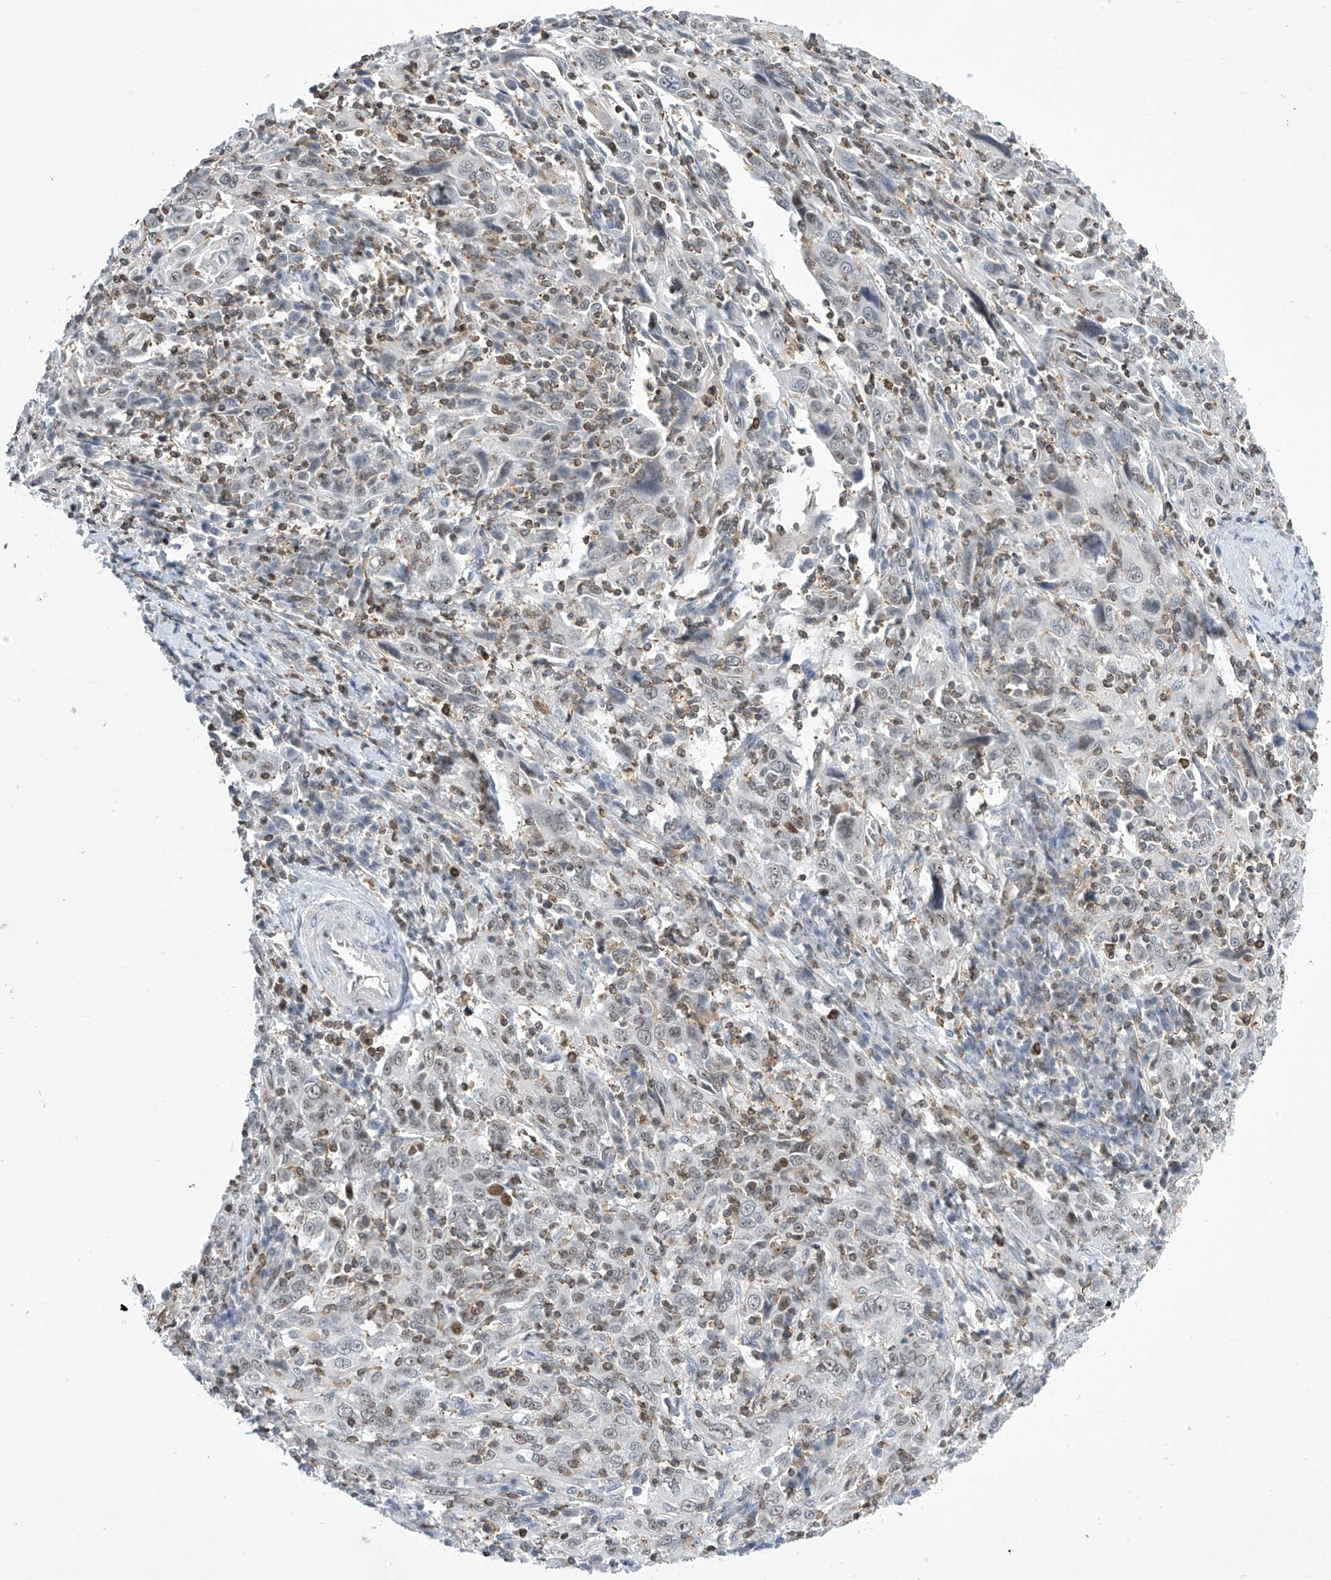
{"staining": {"intensity": "negative", "quantity": "none", "location": "none"}, "tissue": "cervical cancer", "cell_type": "Tumor cells", "image_type": "cancer", "snomed": [{"axis": "morphology", "description": "Squamous cell carcinoma, NOS"}, {"axis": "topography", "description": "Cervix"}], "caption": "Squamous cell carcinoma (cervical) was stained to show a protein in brown. There is no significant staining in tumor cells. (DAB (3,3'-diaminobenzidine) immunohistochemistry, high magnification).", "gene": "MSL3", "patient": {"sex": "female", "age": 46}}